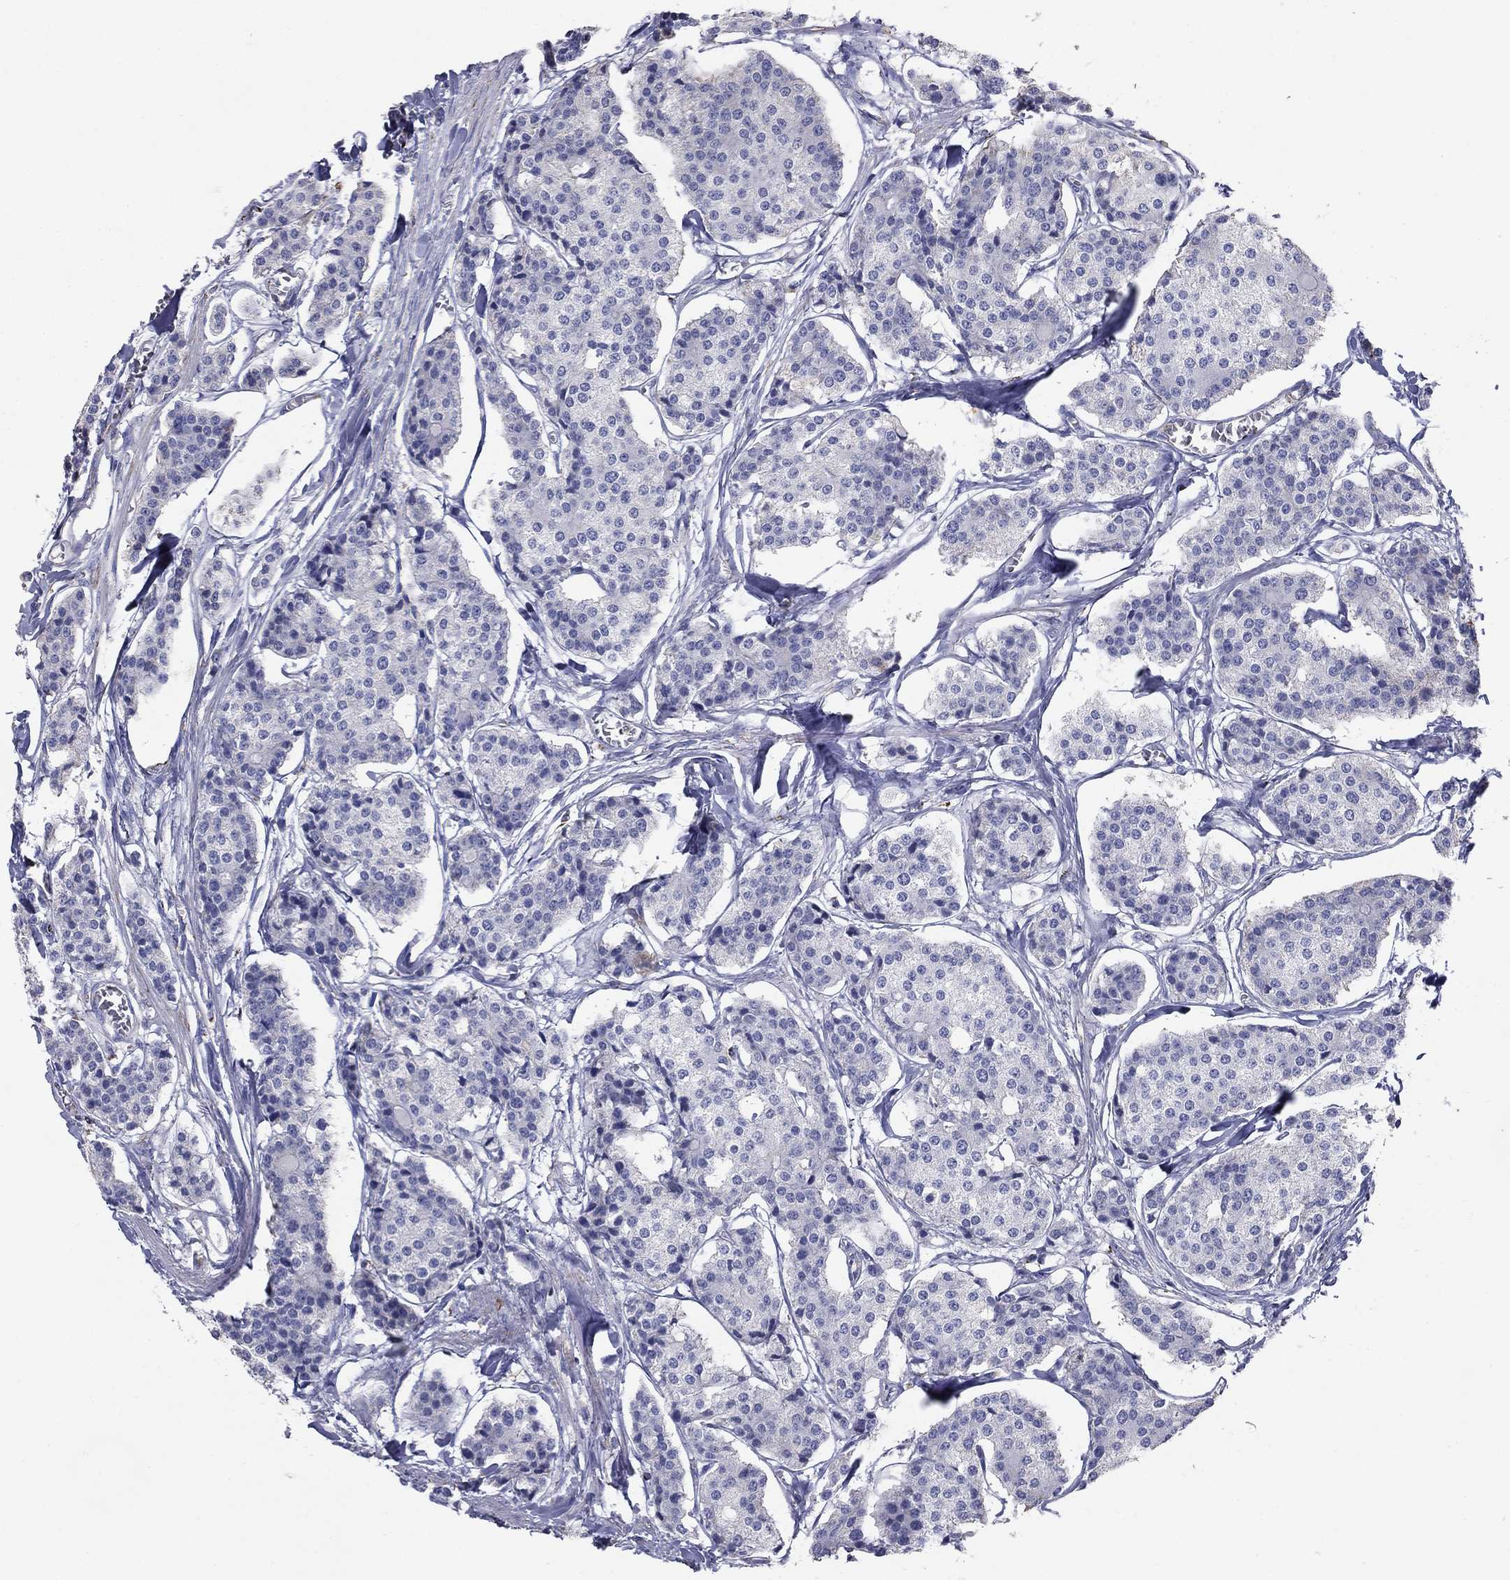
{"staining": {"intensity": "negative", "quantity": "none", "location": "none"}, "tissue": "carcinoid", "cell_type": "Tumor cells", "image_type": "cancer", "snomed": [{"axis": "morphology", "description": "Carcinoid, malignant, NOS"}, {"axis": "topography", "description": "Small intestine"}], "caption": "Micrograph shows no protein positivity in tumor cells of carcinoid (malignant) tissue. The staining was performed using DAB to visualize the protein expression in brown, while the nuclei were stained in blue with hematoxylin (Magnification: 20x).", "gene": "NDUFA4L2", "patient": {"sex": "female", "age": 65}}